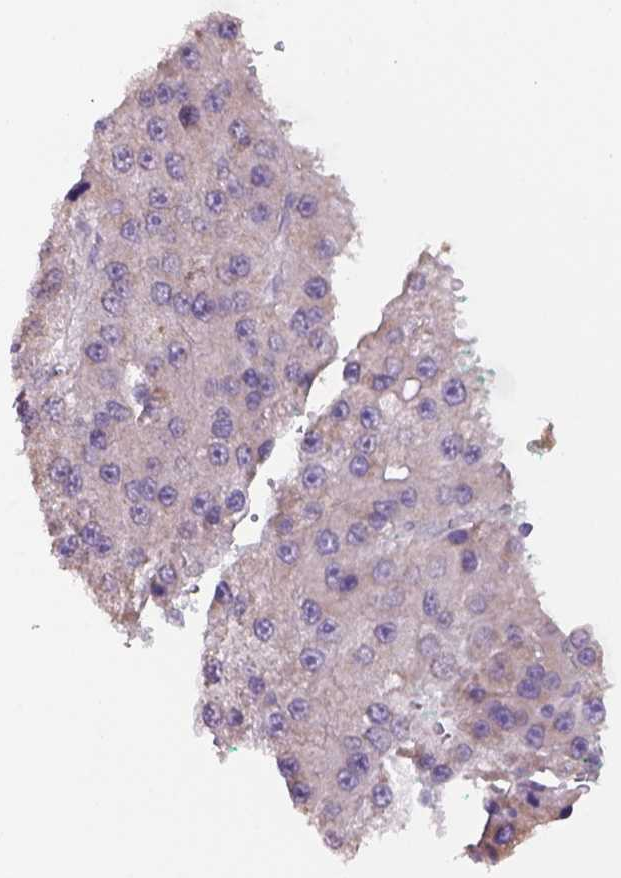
{"staining": {"intensity": "weak", "quantity": ">75%", "location": "cytoplasmic/membranous"}, "tissue": "liver cancer", "cell_type": "Tumor cells", "image_type": "cancer", "snomed": [{"axis": "morphology", "description": "Carcinoma, Hepatocellular, NOS"}, {"axis": "topography", "description": "Liver"}], "caption": "Immunohistochemical staining of human liver hepatocellular carcinoma exhibits weak cytoplasmic/membranous protein staining in about >75% of tumor cells.", "gene": "ADGRV1", "patient": {"sex": "female", "age": 73}}